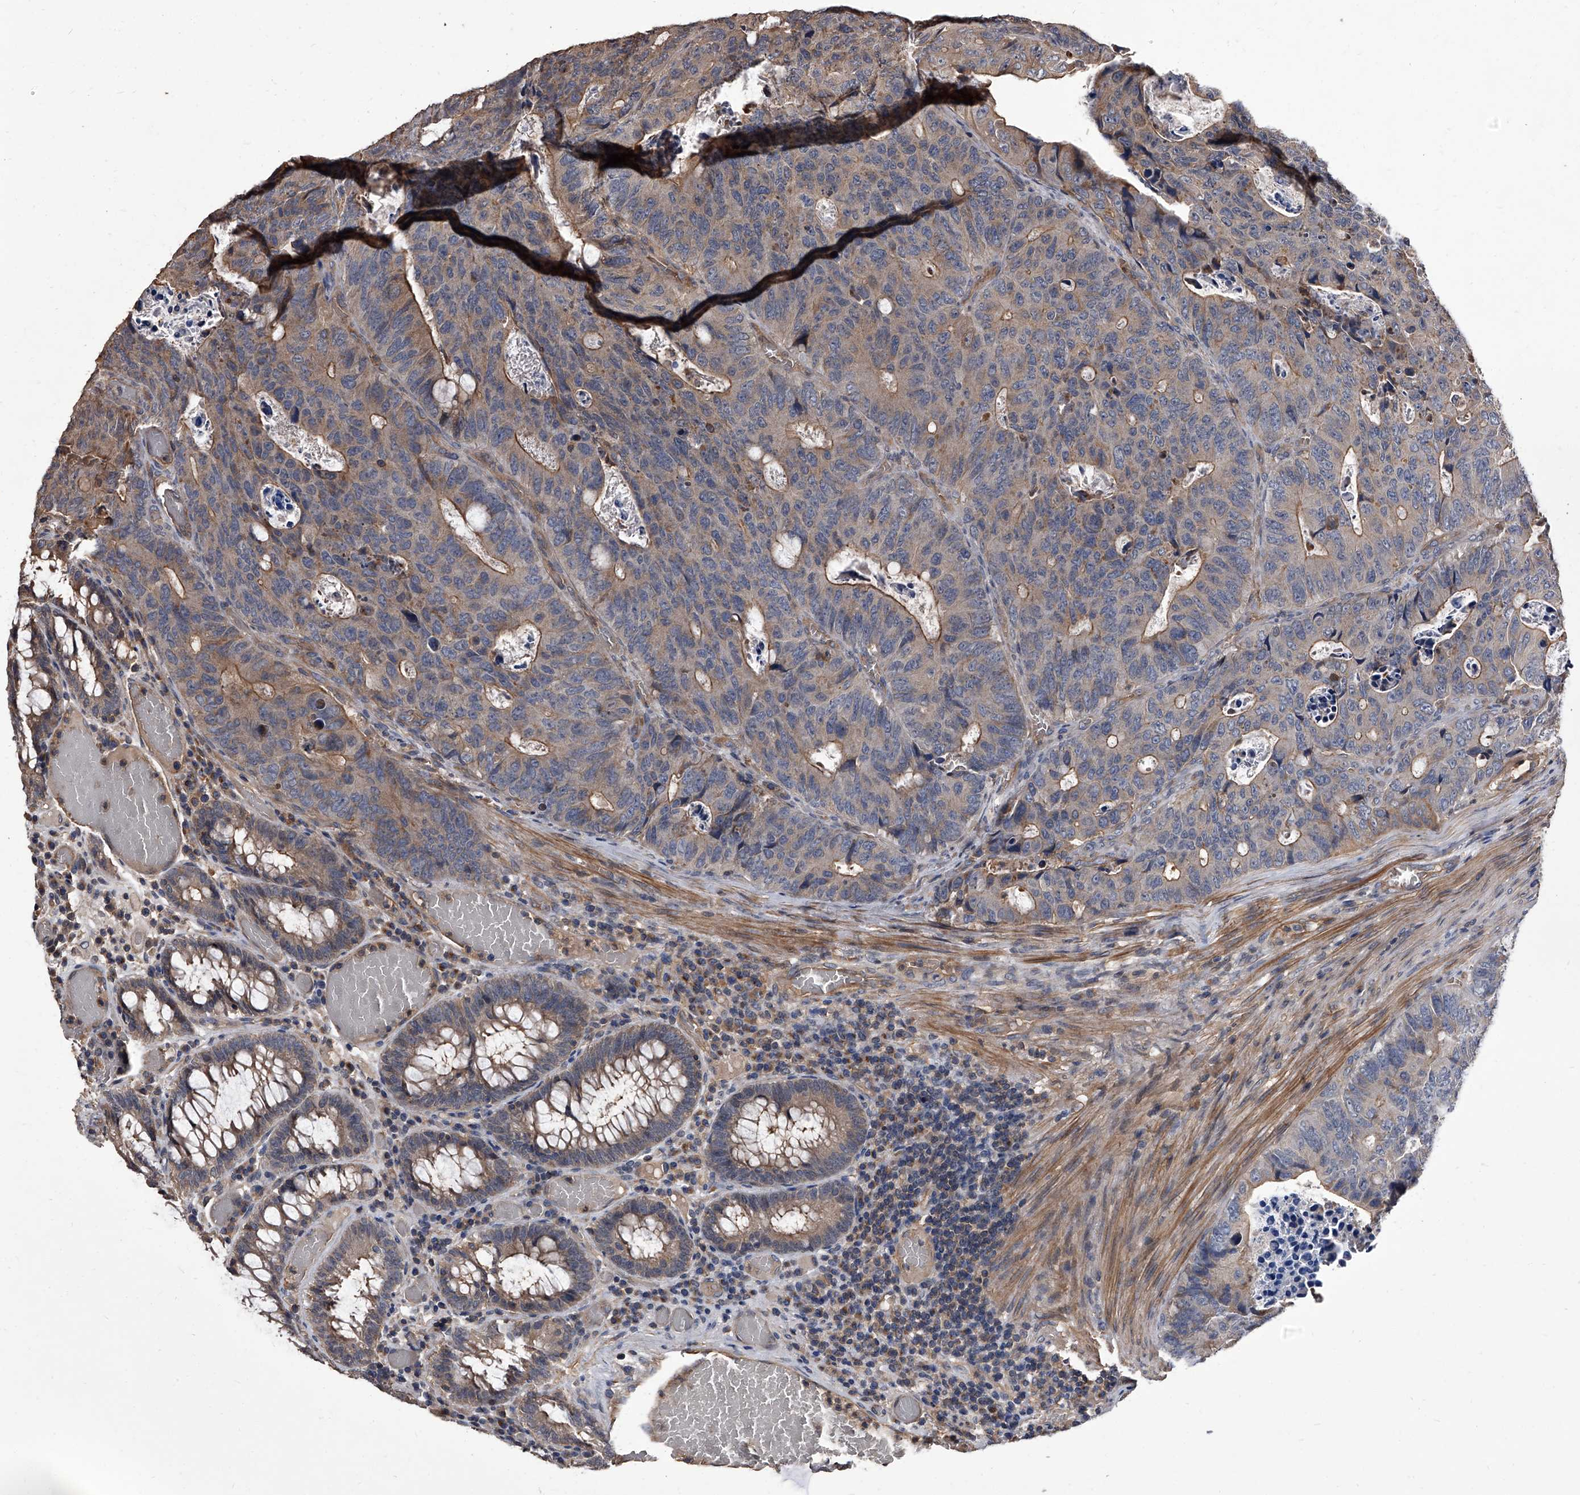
{"staining": {"intensity": "weak", "quantity": "25%-75%", "location": "cytoplasmic/membranous"}, "tissue": "colorectal cancer", "cell_type": "Tumor cells", "image_type": "cancer", "snomed": [{"axis": "morphology", "description": "Adenocarcinoma, NOS"}, {"axis": "topography", "description": "Colon"}], "caption": "Adenocarcinoma (colorectal) stained with a protein marker demonstrates weak staining in tumor cells.", "gene": "STK36", "patient": {"sex": "male", "age": 87}}